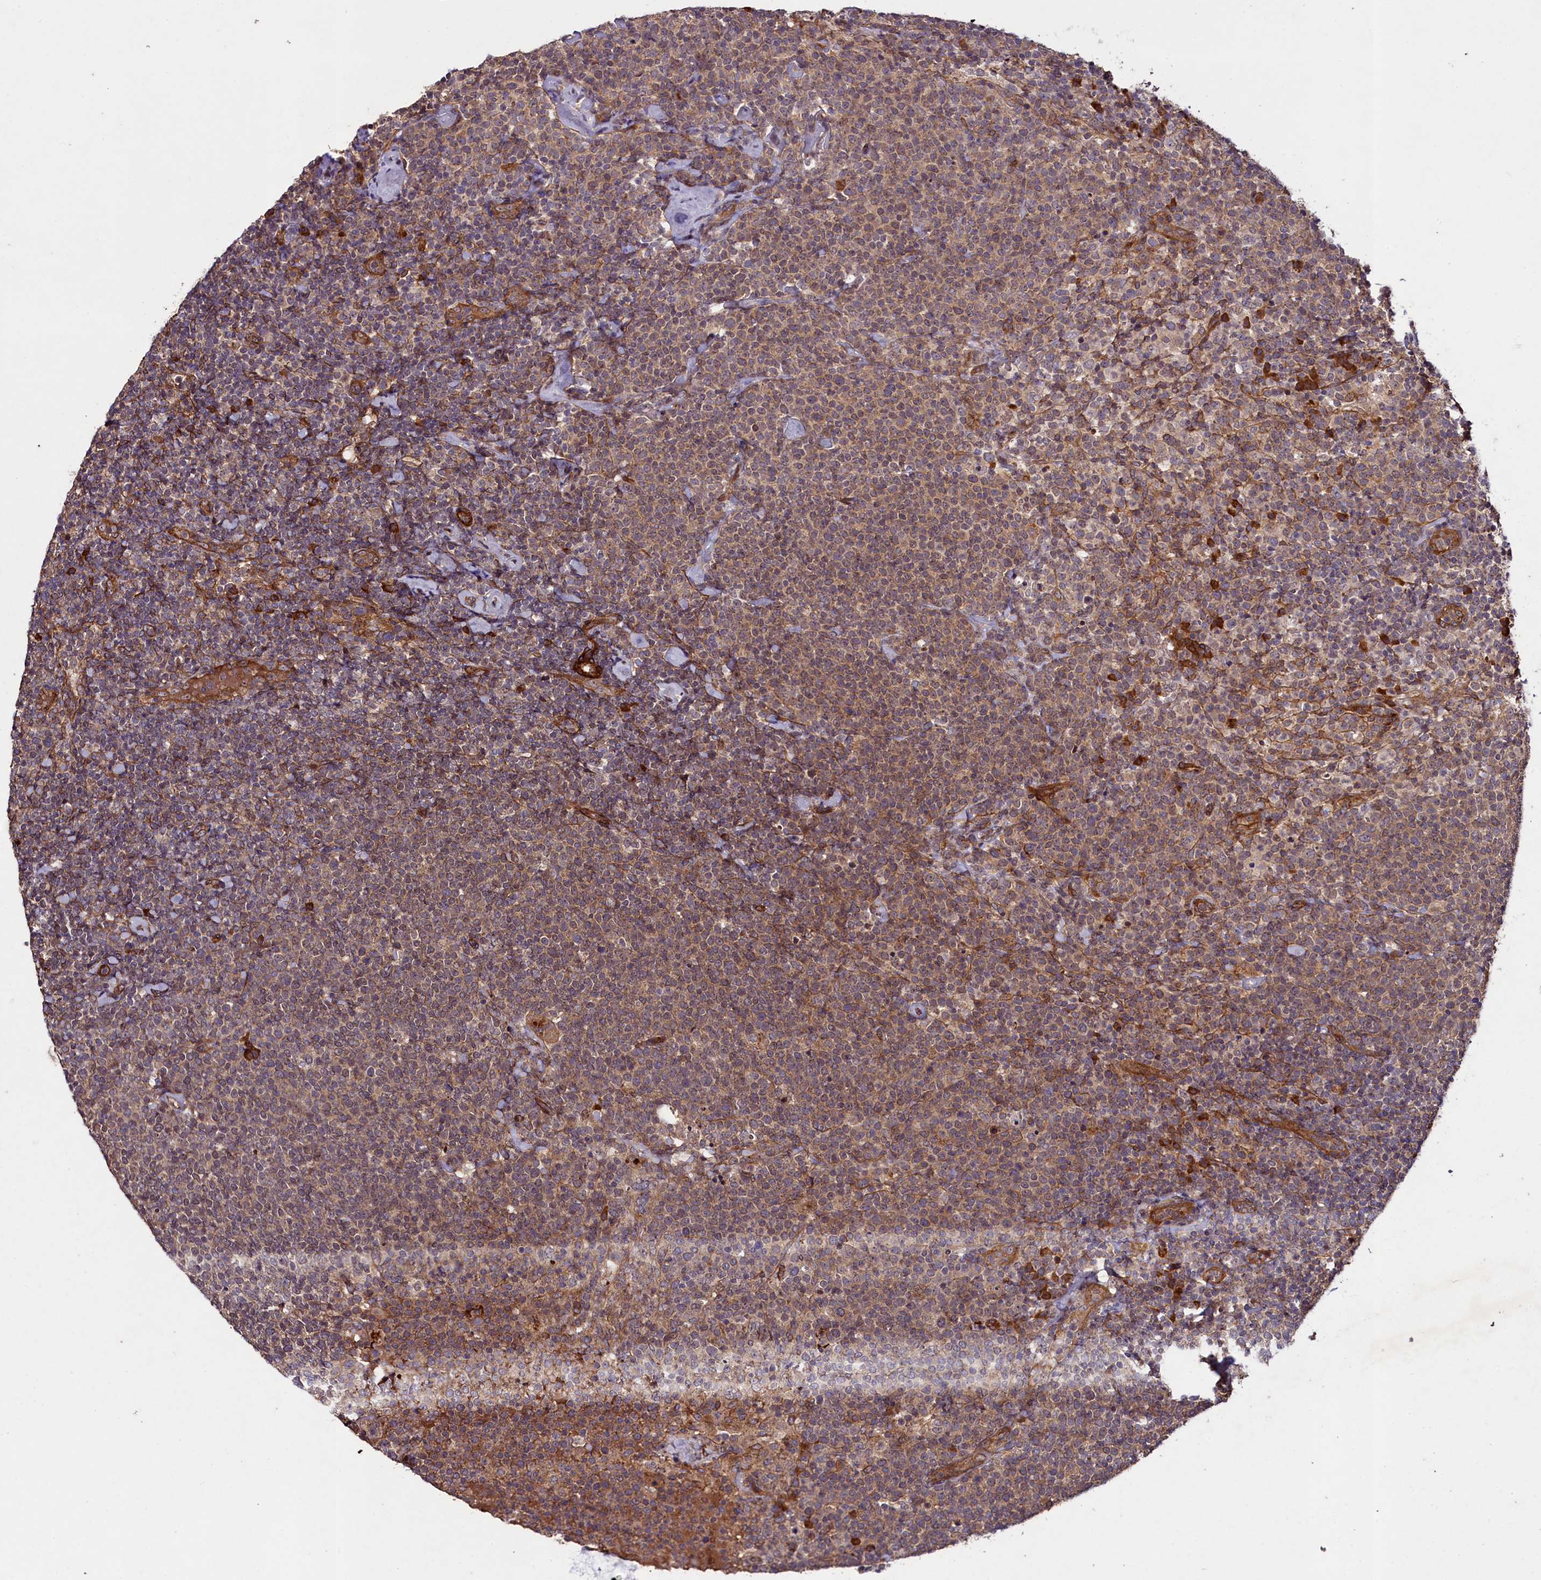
{"staining": {"intensity": "weak", "quantity": "25%-75%", "location": "cytoplasmic/membranous"}, "tissue": "lymphoma", "cell_type": "Tumor cells", "image_type": "cancer", "snomed": [{"axis": "morphology", "description": "Malignant lymphoma, non-Hodgkin's type, High grade"}, {"axis": "topography", "description": "Lymph node"}], "caption": "Lymphoma was stained to show a protein in brown. There is low levels of weak cytoplasmic/membranous positivity in about 25%-75% of tumor cells.", "gene": "CCDC102A", "patient": {"sex": "male", "age": 61}}